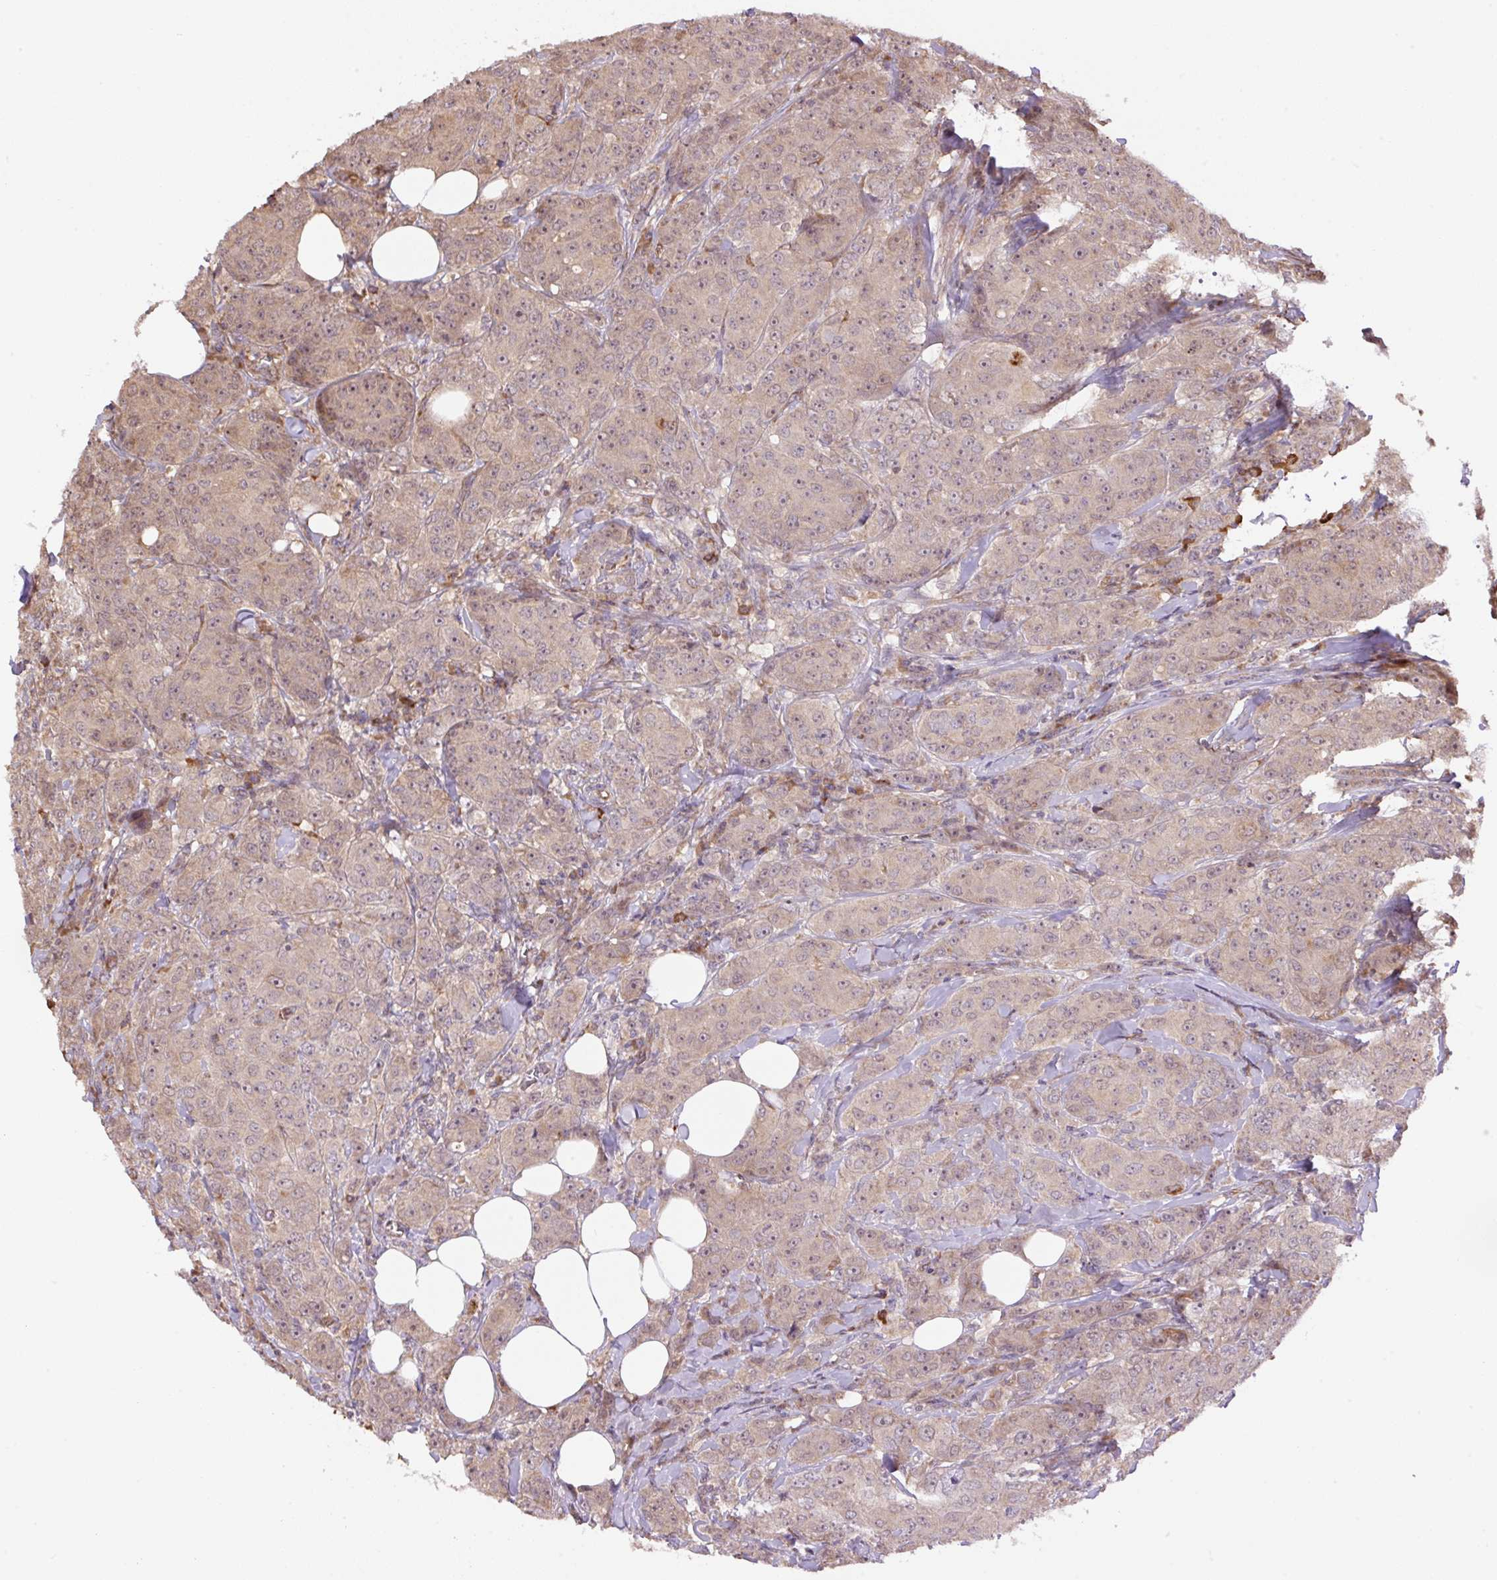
{"staining": {"intensity": "moderate", "quantity": "25%-75%", "location": "cytoplasmic/membranous,nuclear"}, "tissue": "breast cancer", "cell_type": "Tumor cells", "image_type": "cancer", "snomed": [{"axis": "morphology", "description": "Duct carcinoma"}, {"axis": "topography", "description": "Breast"}], "caption": "Breast cancer tissue shows moderate cytoplasmic/membranous and nuclear positivity in approximately 25%-75% of tumor cells", "gene": "PPME1", "patient": {"sex": "female", "age": 43}}